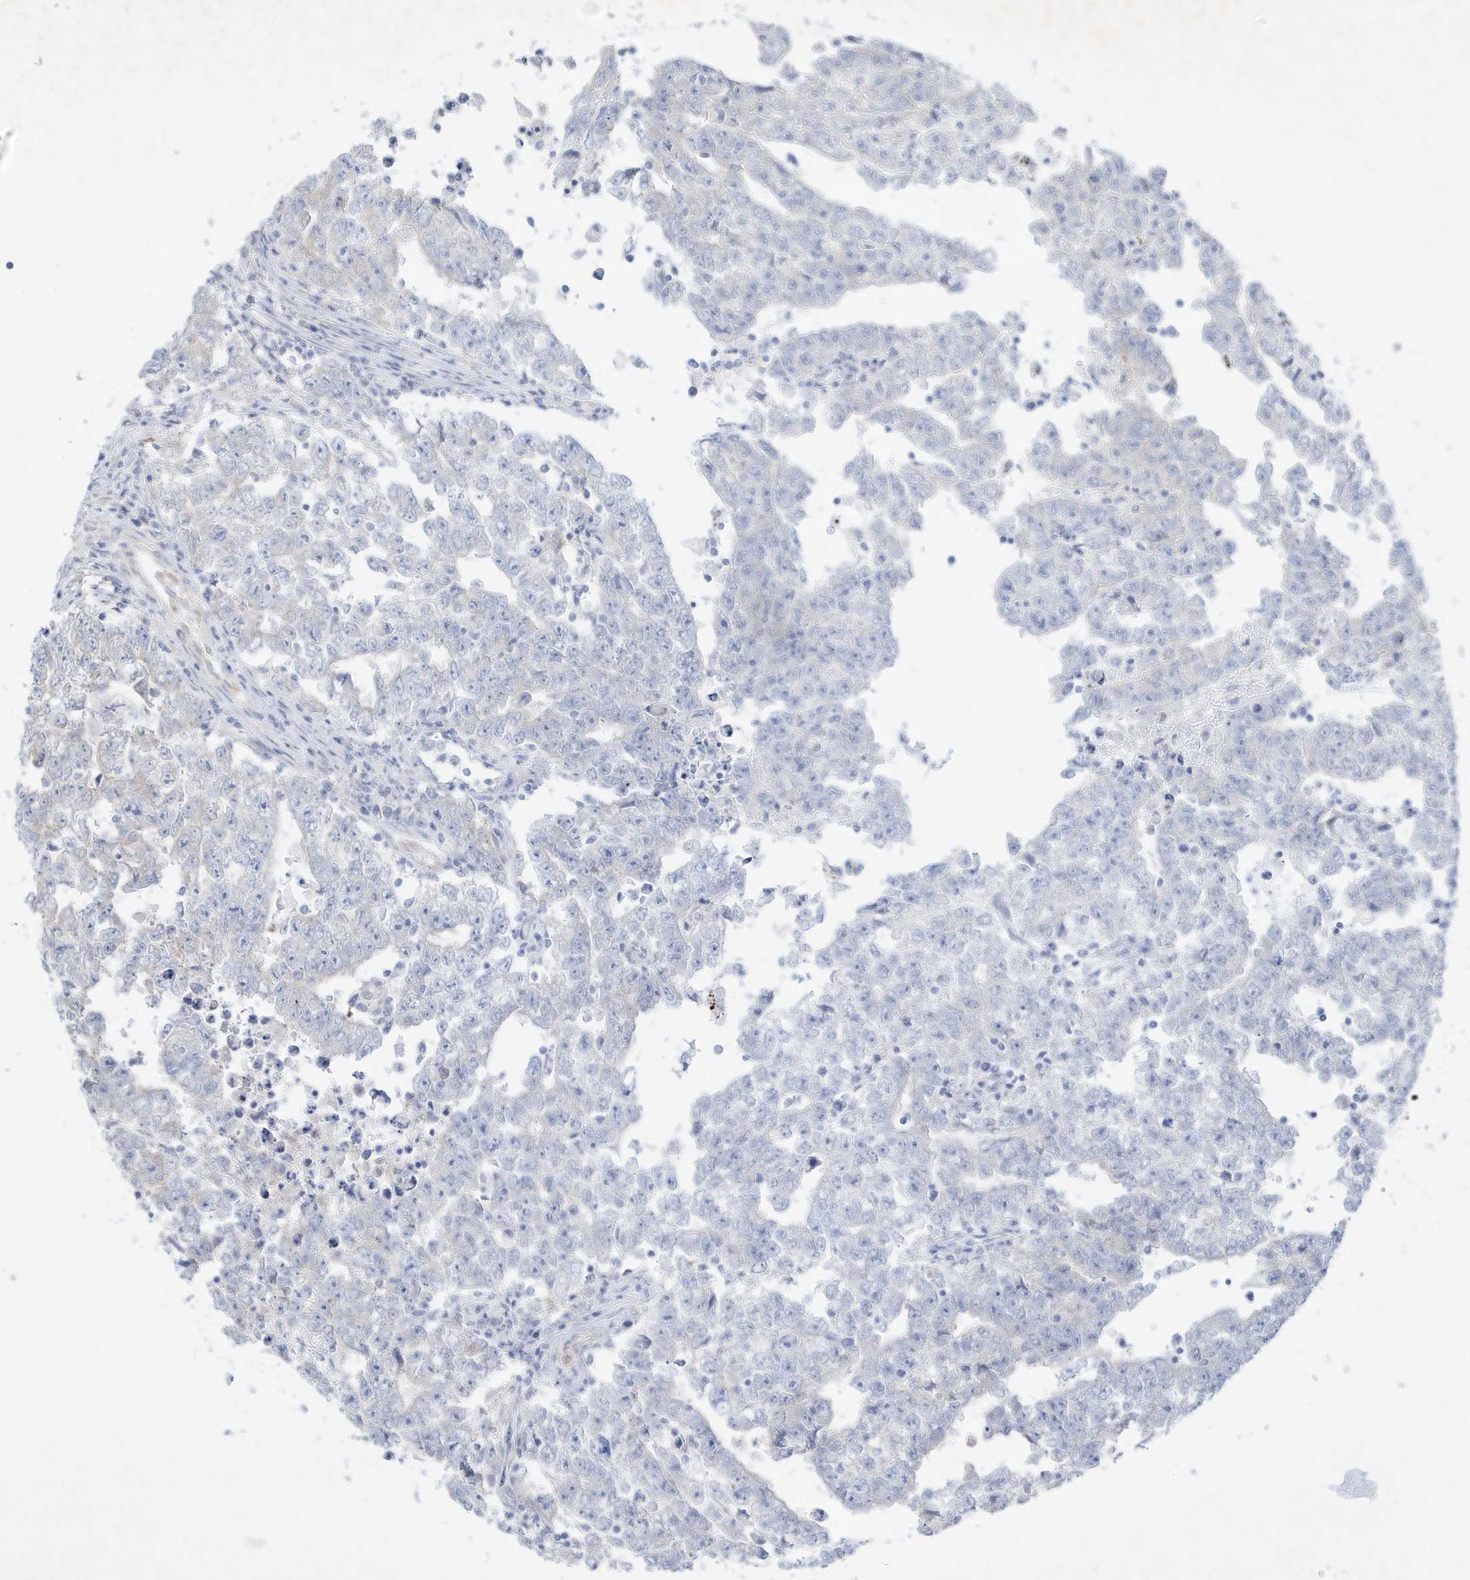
{"staining": {"intensity": "negative", "quantity": "none", "location": "none"}, "tissue": "testis cancer", "cell_type": "Tumor cells", "image_type": "cancer", "snomed": [{"axis": "morphology", "description": "Carcinoma, Embryonal, NOS"}, {"axis": "topography", "description": "Testis"}], "caption": "An IHC histopathology image of testis cancer (embryonal carcinoma) is shown. There is no staining in tumor cells of testis cancer (embryonal carcinoma).", "gene": "LARS1", "patient": {"sex": "male", "age": 25}}